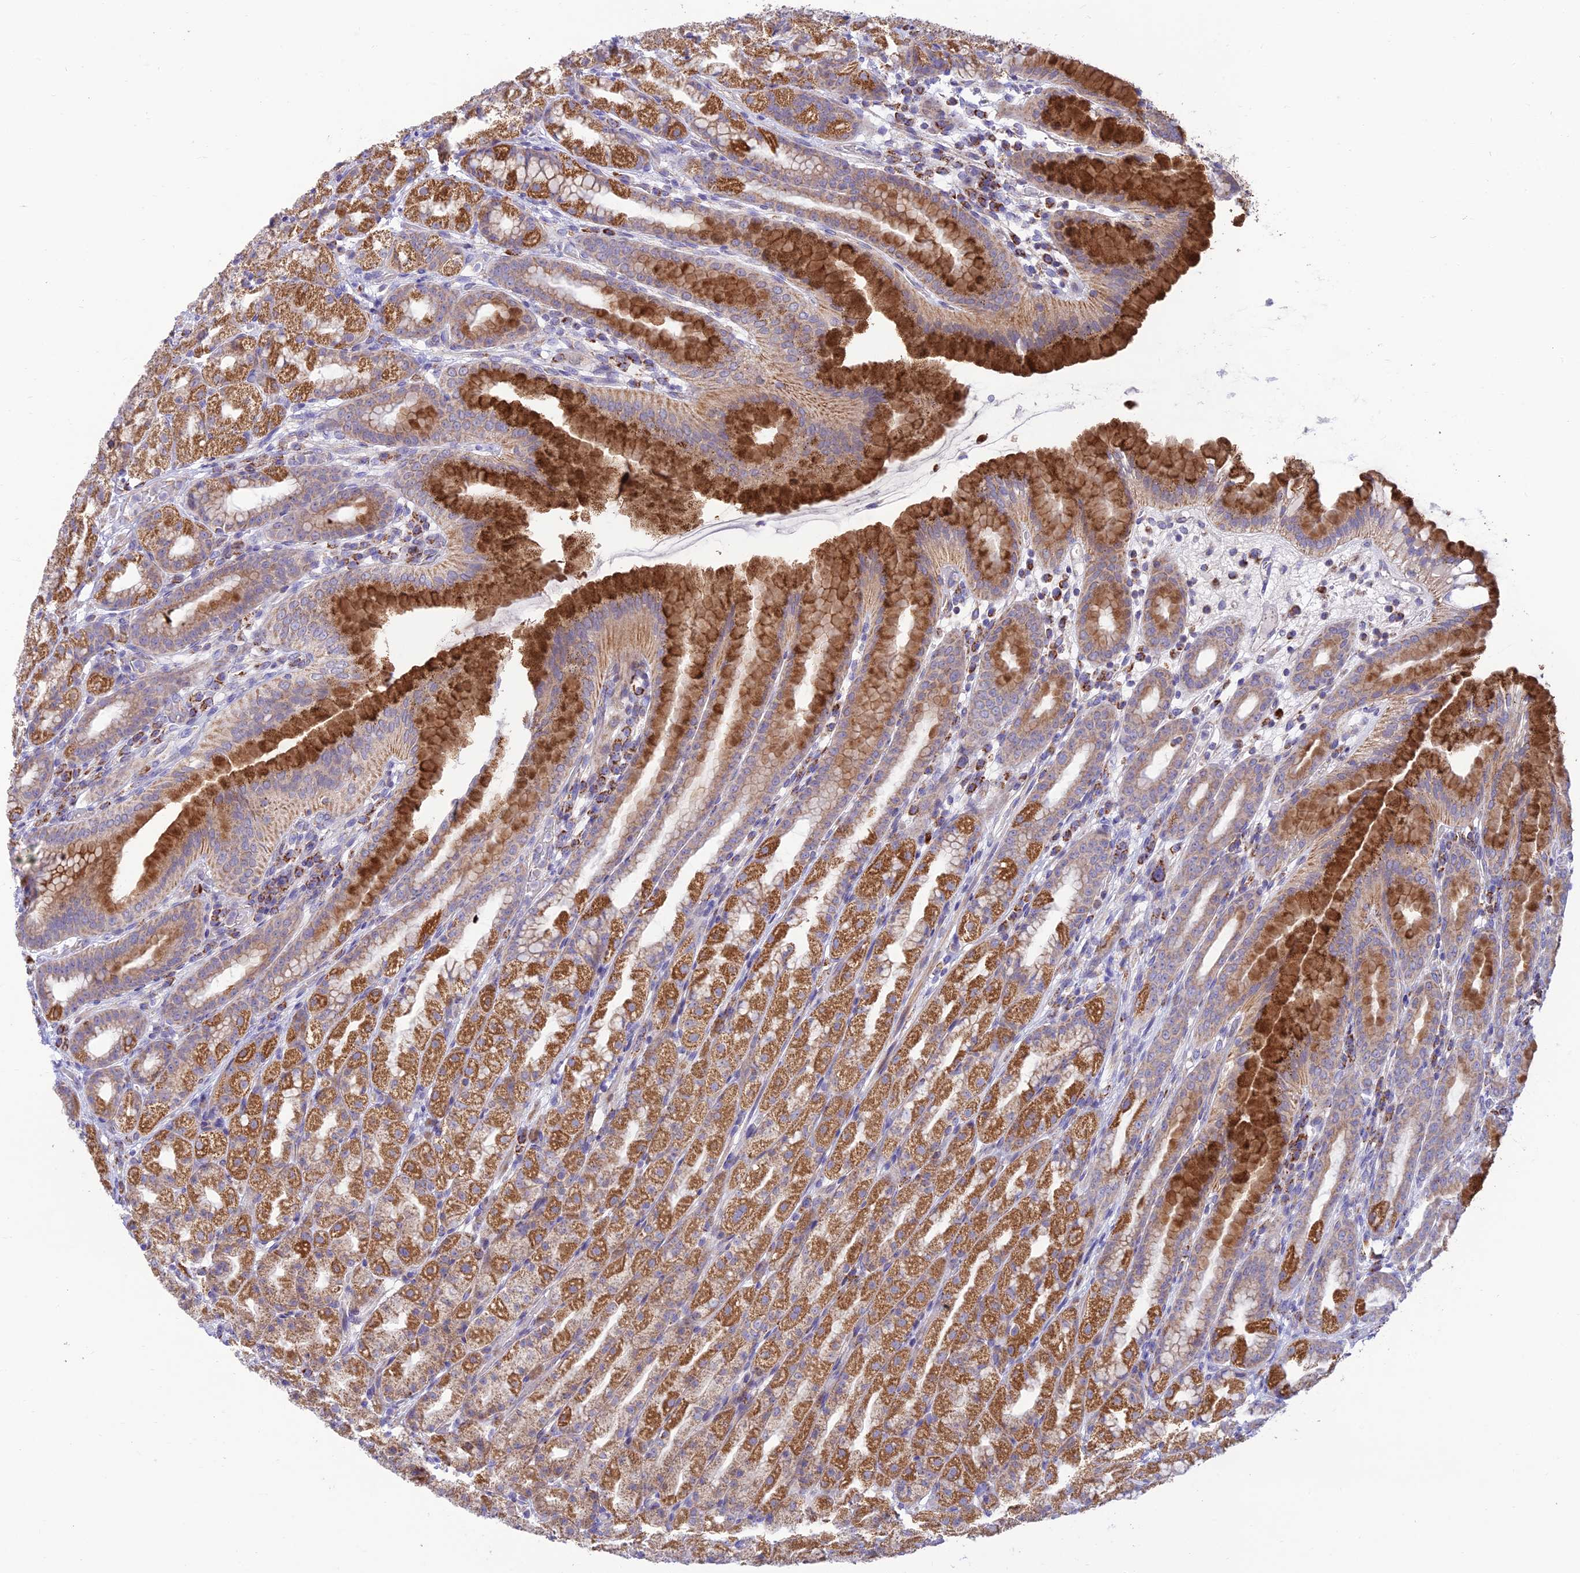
{"staining": {"intensity": "moderate", "quantity": ">75%", "location": "cytoplasmic/membranous"}, "tissue": "stomach", "cell_type": "Glandular cells", "image_type": "normal", "snomed": [{"axis": "morphology", "description": "Normal tissue, NOS"}, {"axis": "topography", "description": "Stomach, upper"}], "caption": "Glandular cells demonstrate medium levels of moderate cytoplasmic/membranous expression in about >75% of cells in unremarkable human stomach.", "gene": "FAM186B", "patient": {"sex": "male", "age": 68}}